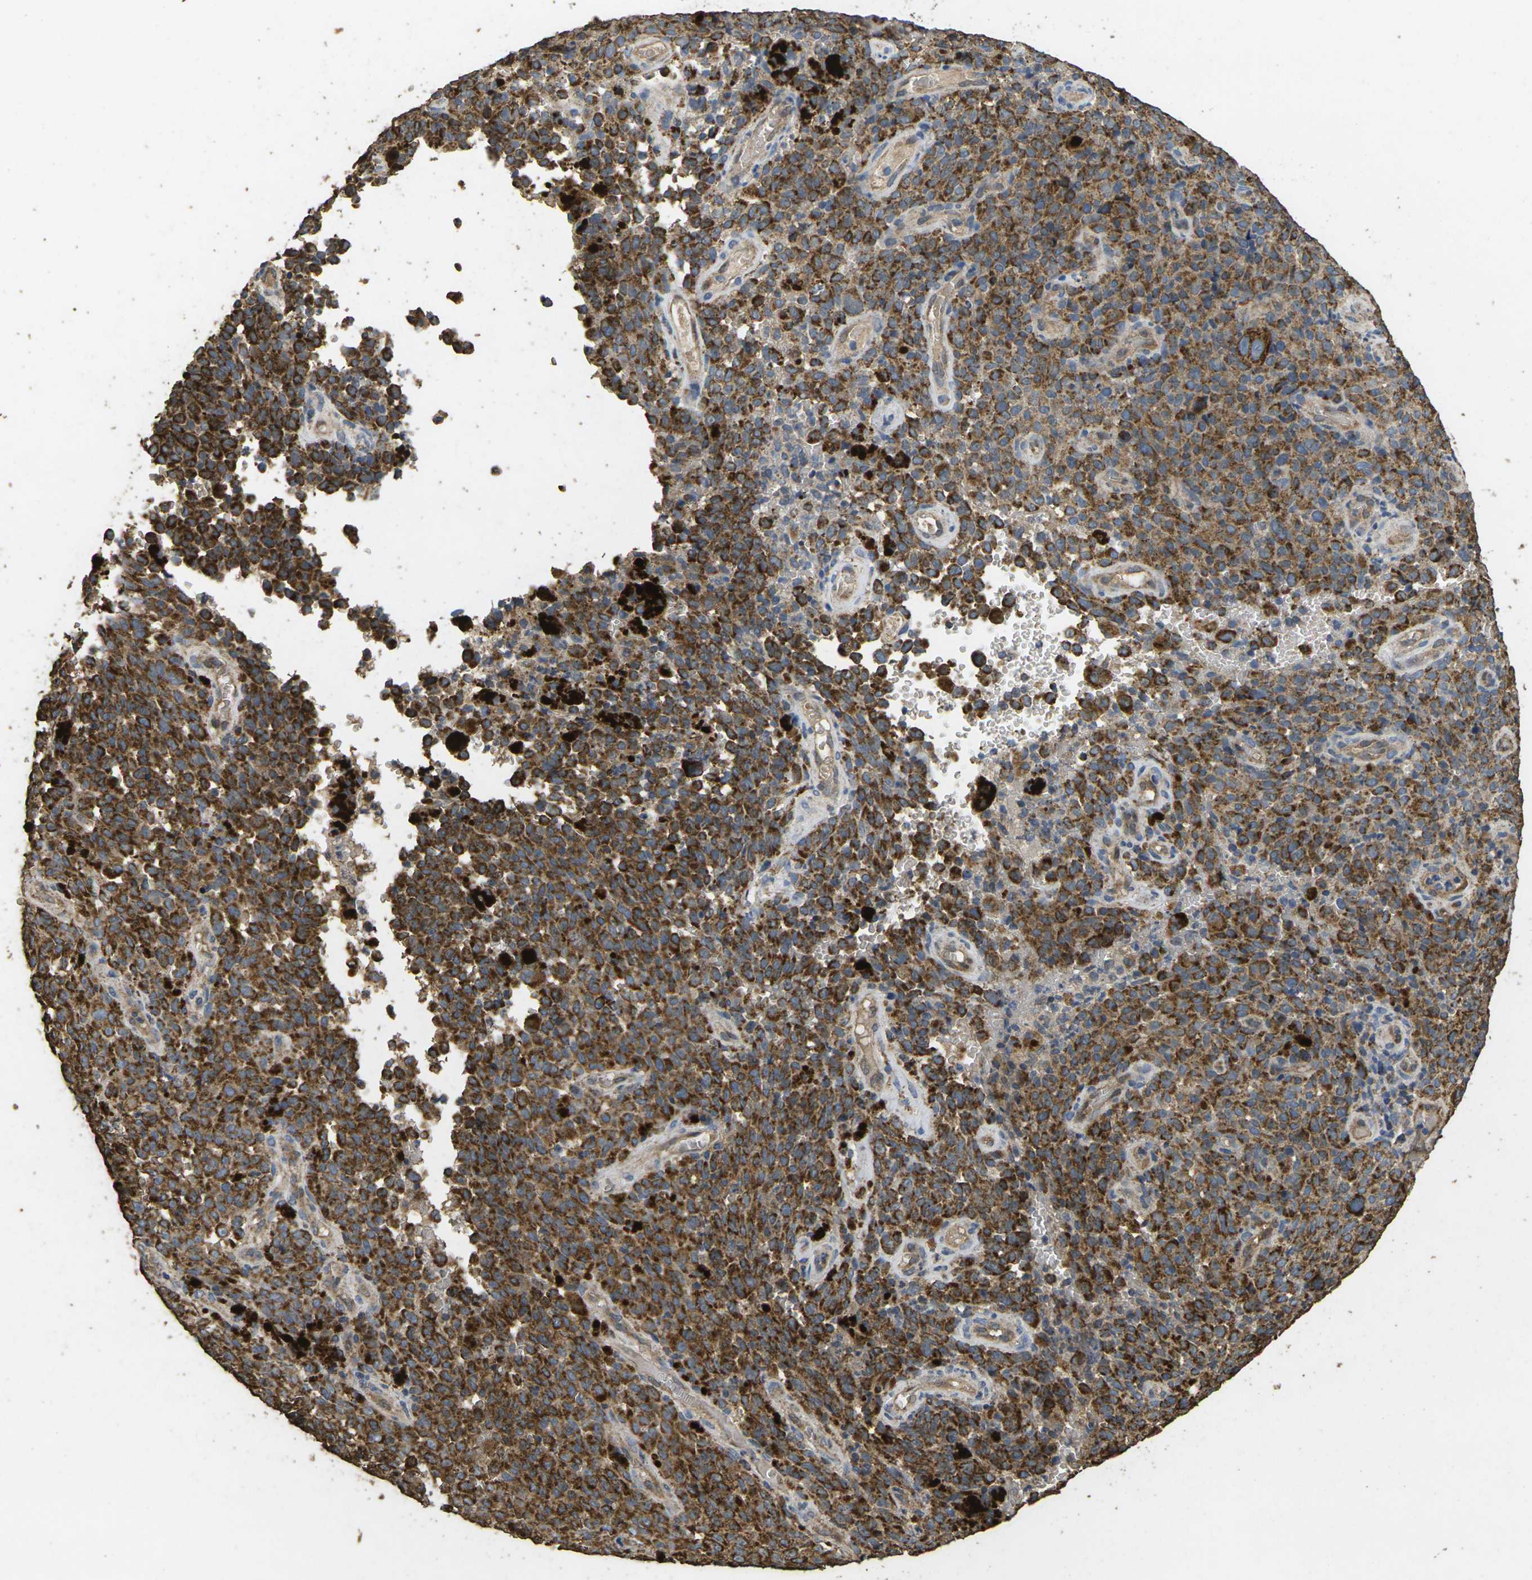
{"staining": {"intensity": "moderate", "quantity": ">75%", "location": "cytoplasmic/membranous"}, "tissue": "melanoma", "cell_type": "Tumor cells", "image_type": "cancer", "snomed": [{"axis": "morphology", "description": "Malignant melanoma, NOS"}, {"axis": "topography", "description": "Skin"}], "caption": "A photomicrograph of malignant melanoma stained for a protein exhibits moderate cytoplasmic/membranous brown staining in tumor cells.", "gene": "MAPK11", "patient": {"sex": "female", "age": 82}}